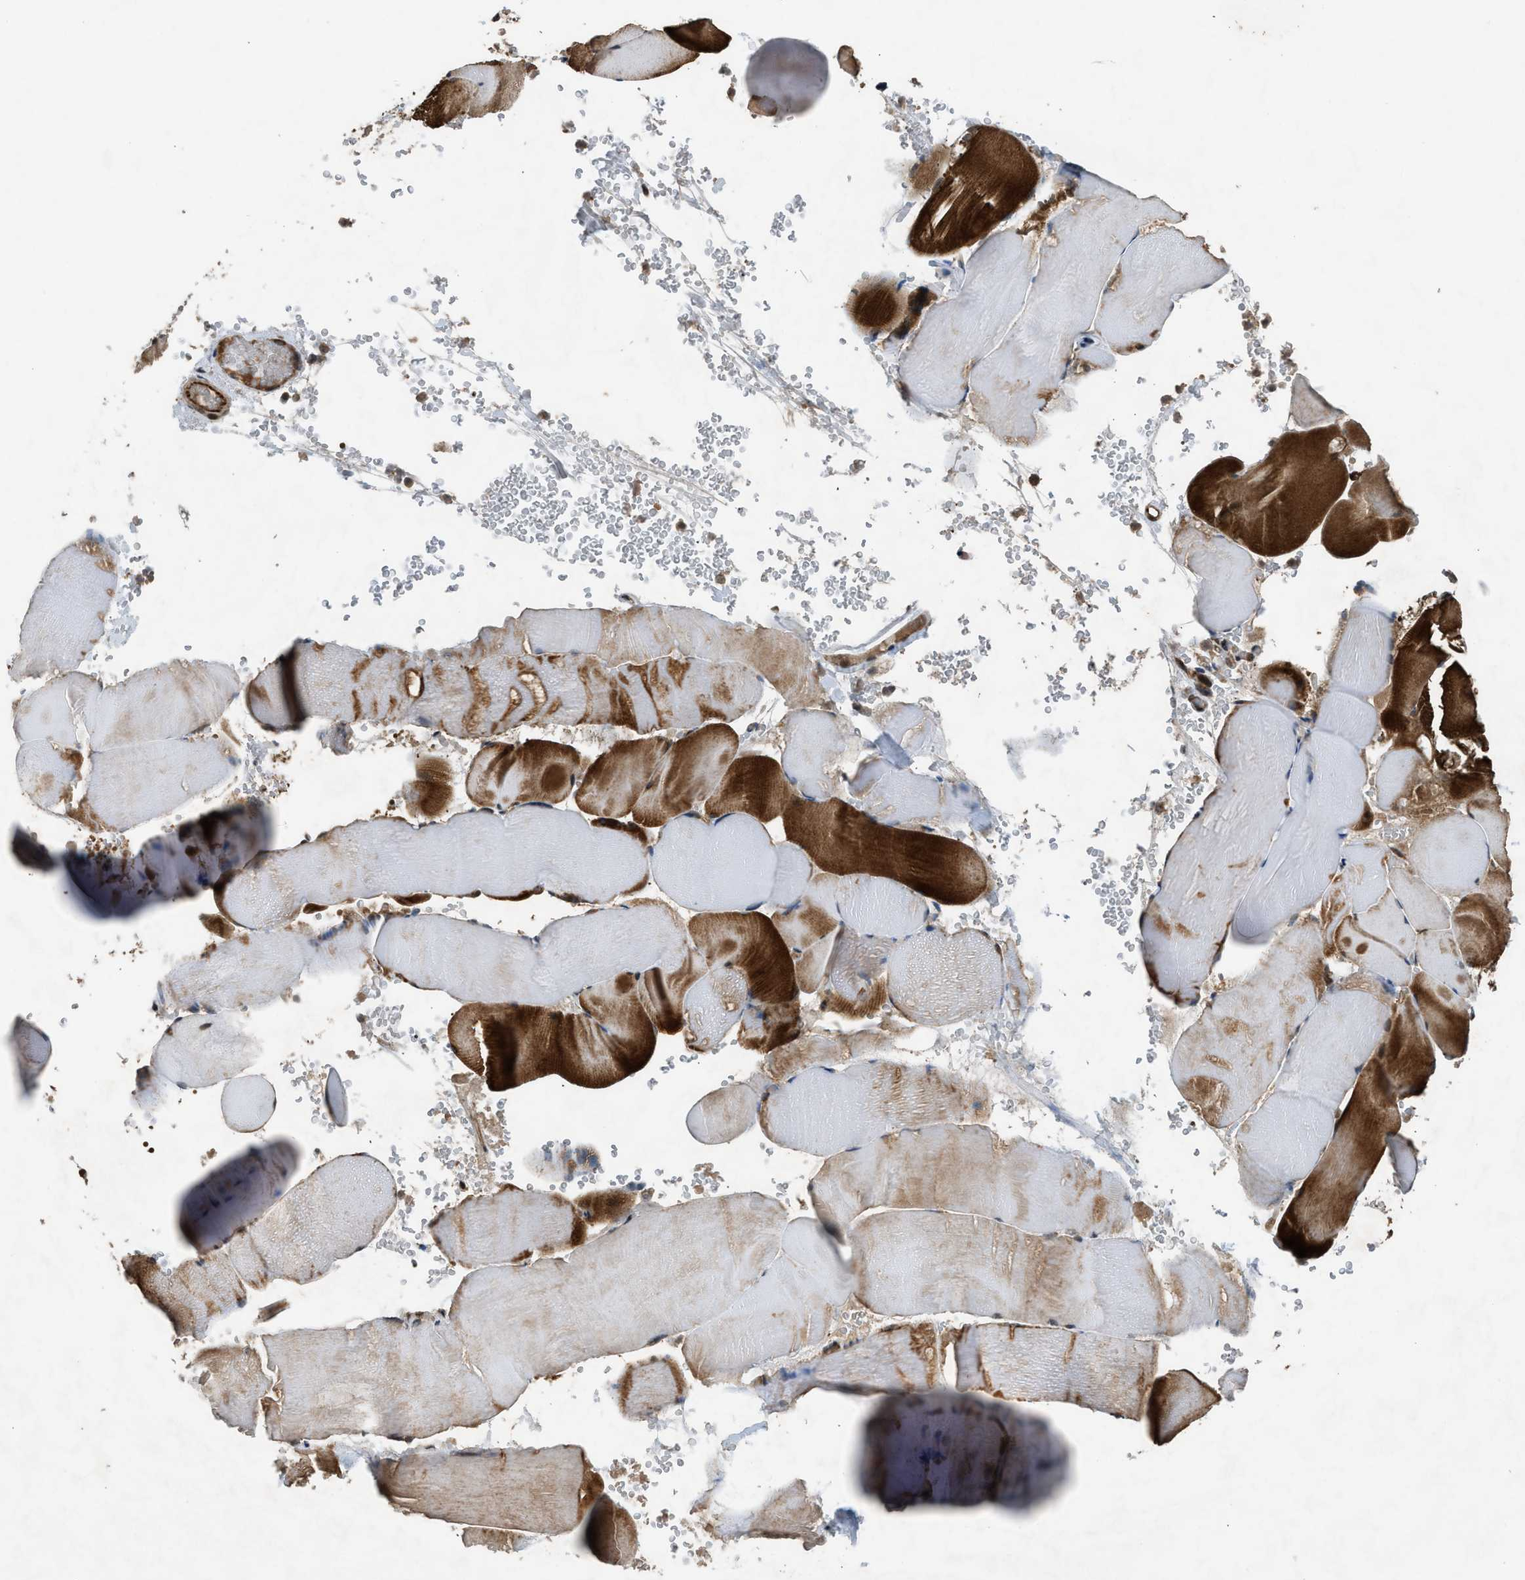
{"staining": {"intensity": "strong", "quantity": ">75%", "location": "cytoplasmic/membranous"}, "tissue": "skeletal muscle", "cell_type": "Myocytes", "image_type": "normal", "snomed": [{"axis": "morphology", "description": "Normal tissue, NOS"}, {"axis": "topography", "description": "Skeletal muscle"}], "caption": "Immunohistochemical staining of benign human skeletal muscle exhibits >75% levels of strong cytoplasmic/membranous protein staining in about >75% of myocytes.", "gene": "TXNL1", "patient": {"sex": "male", "age": 62}}